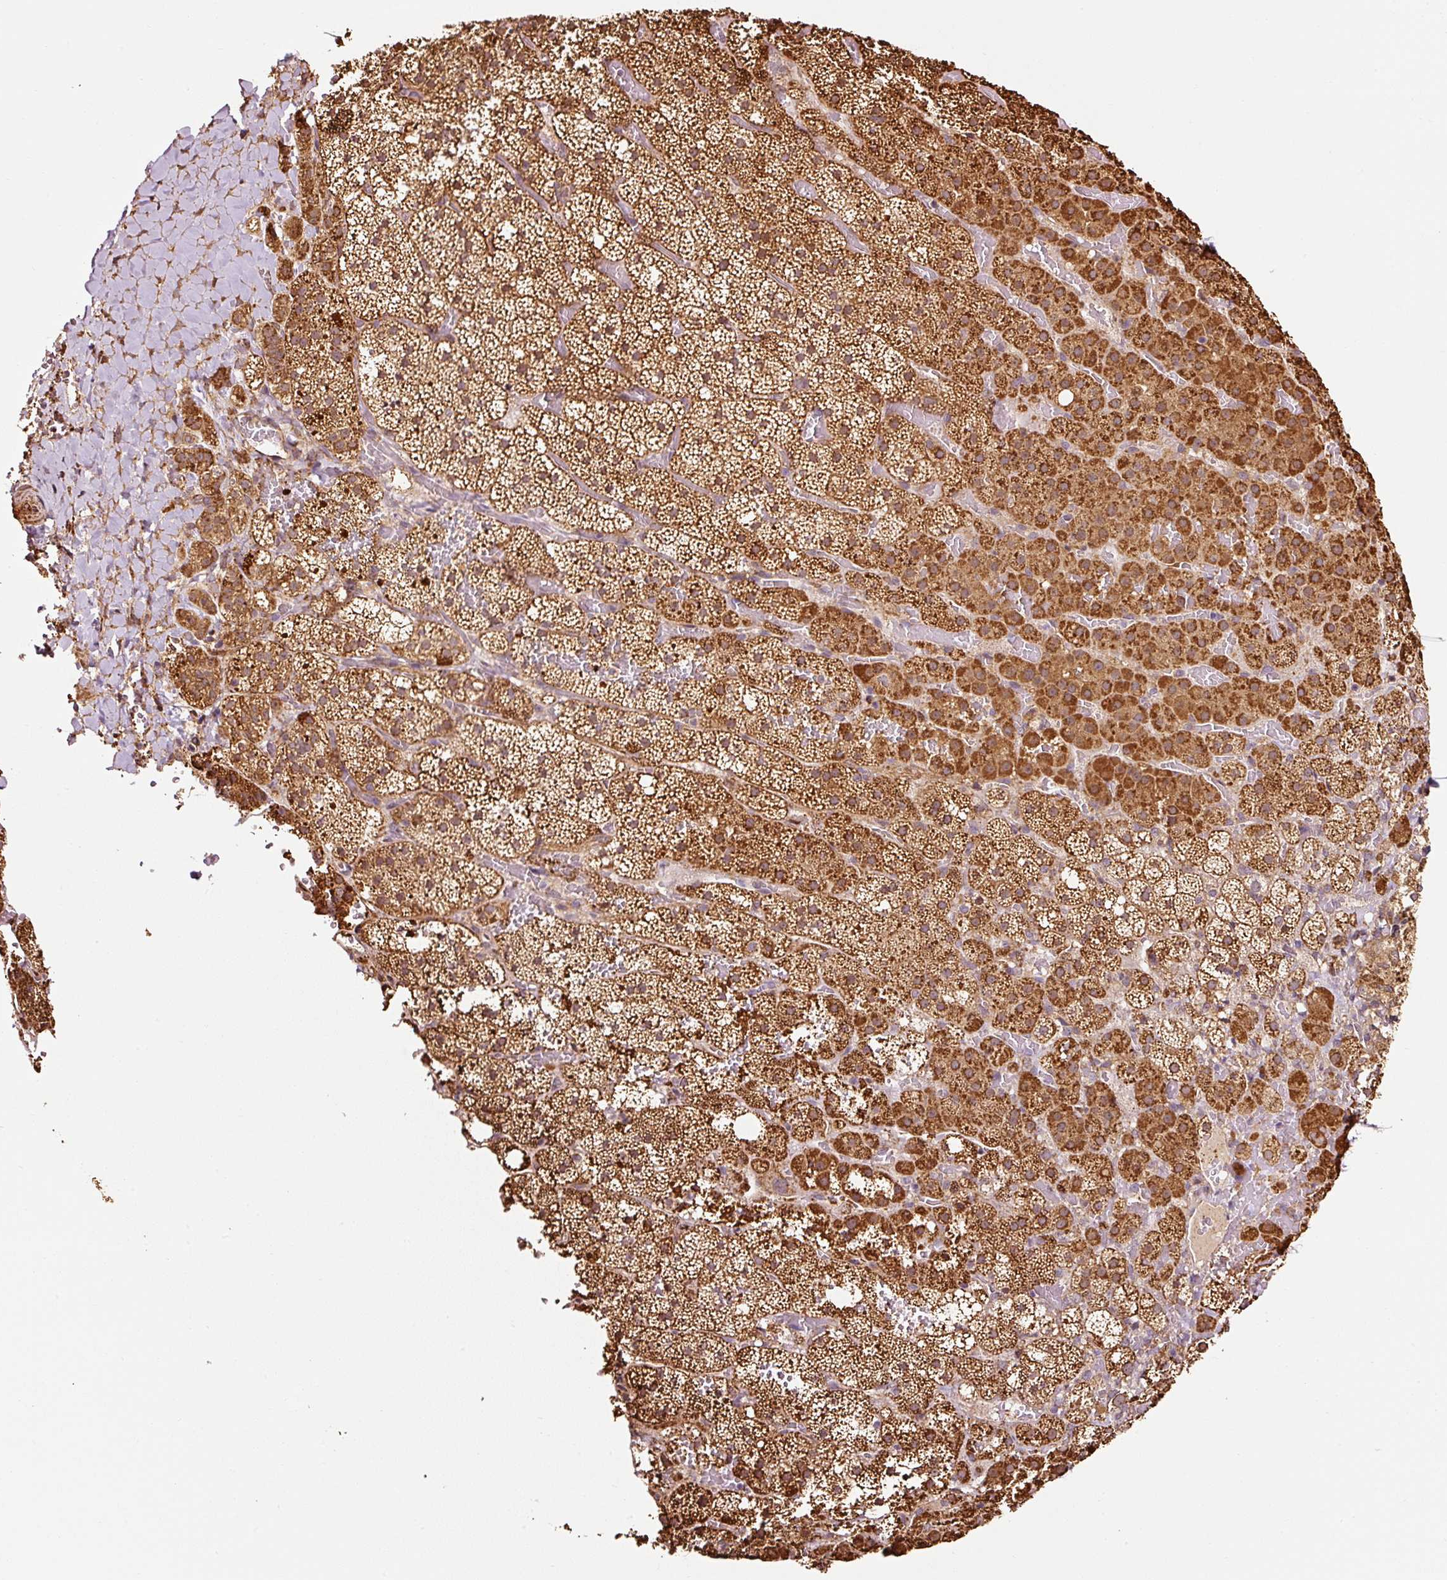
{"staining": {"intensity": "strong", "quantity": ">75%", "location": "cytoplasmic/membranous"}, "tissue": "adrenal gland", "cell_type": "Glandular cells", "image_type": "normal", "snomed": [{"axis": "morphology", "description": "Normal tissue, NOS"}, {"axis": "topography", "description": "Adrenal gland"}], "caption": "DAB immunohistochemical staining of benign adrenal gland demonstrates strong cytoplasmic/membranous protein expression in approximately >75% of glandular cells.", "gene": "ETF1", "patient": {"sex": "male", "age": 53}}